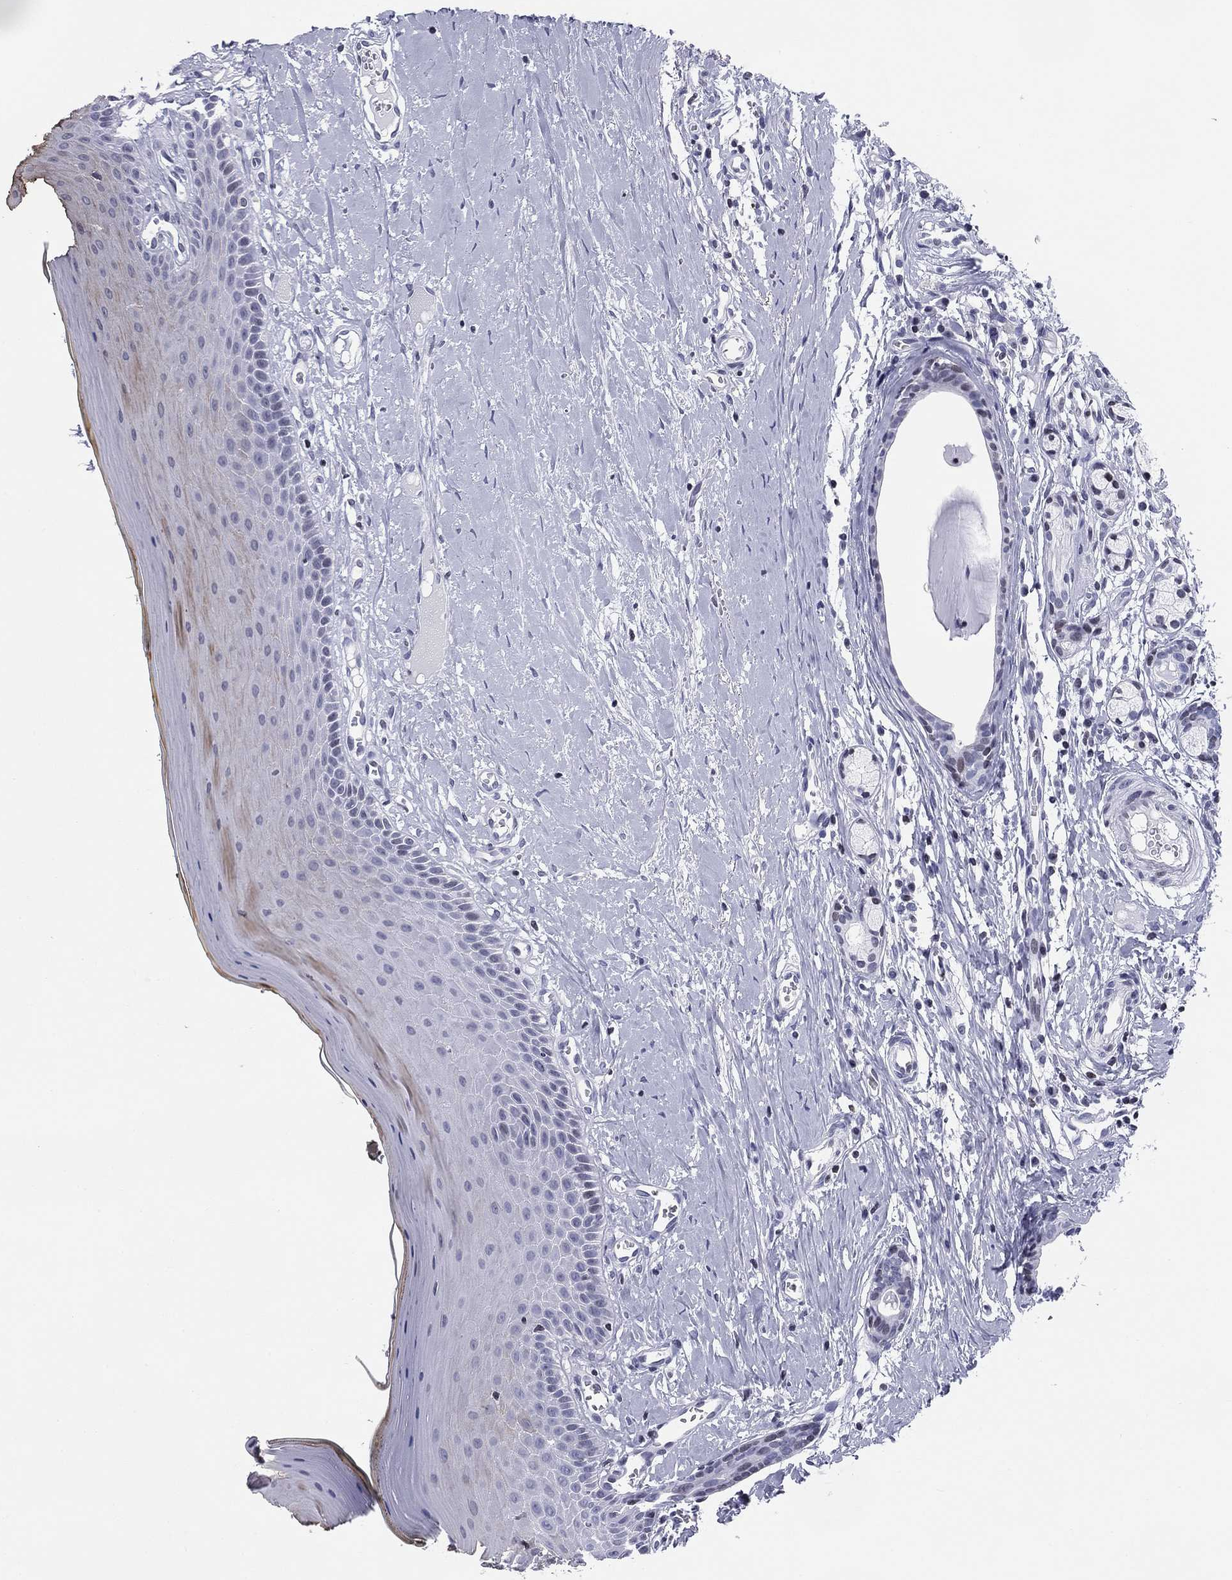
{"staining": {"intensity": "negative", "quantity": "none", "location": "none"}, "tissue": "oral mucosa", "cell_type": "Squamous epithelial cells", "image_type": "normal", "snomed": [{"axis": "morphology", "description": "Normal tissue, NOS"}, {"axis": "topography", "description": "Oral tissue"}], "caption": "An image of human oral mucosa is negative for staining in squamous epithelial cells. (IHC, brightfield microscopy, high magnification).", "gene": "CCDC144A", "patient": {"sex": "female", "age": 43}}